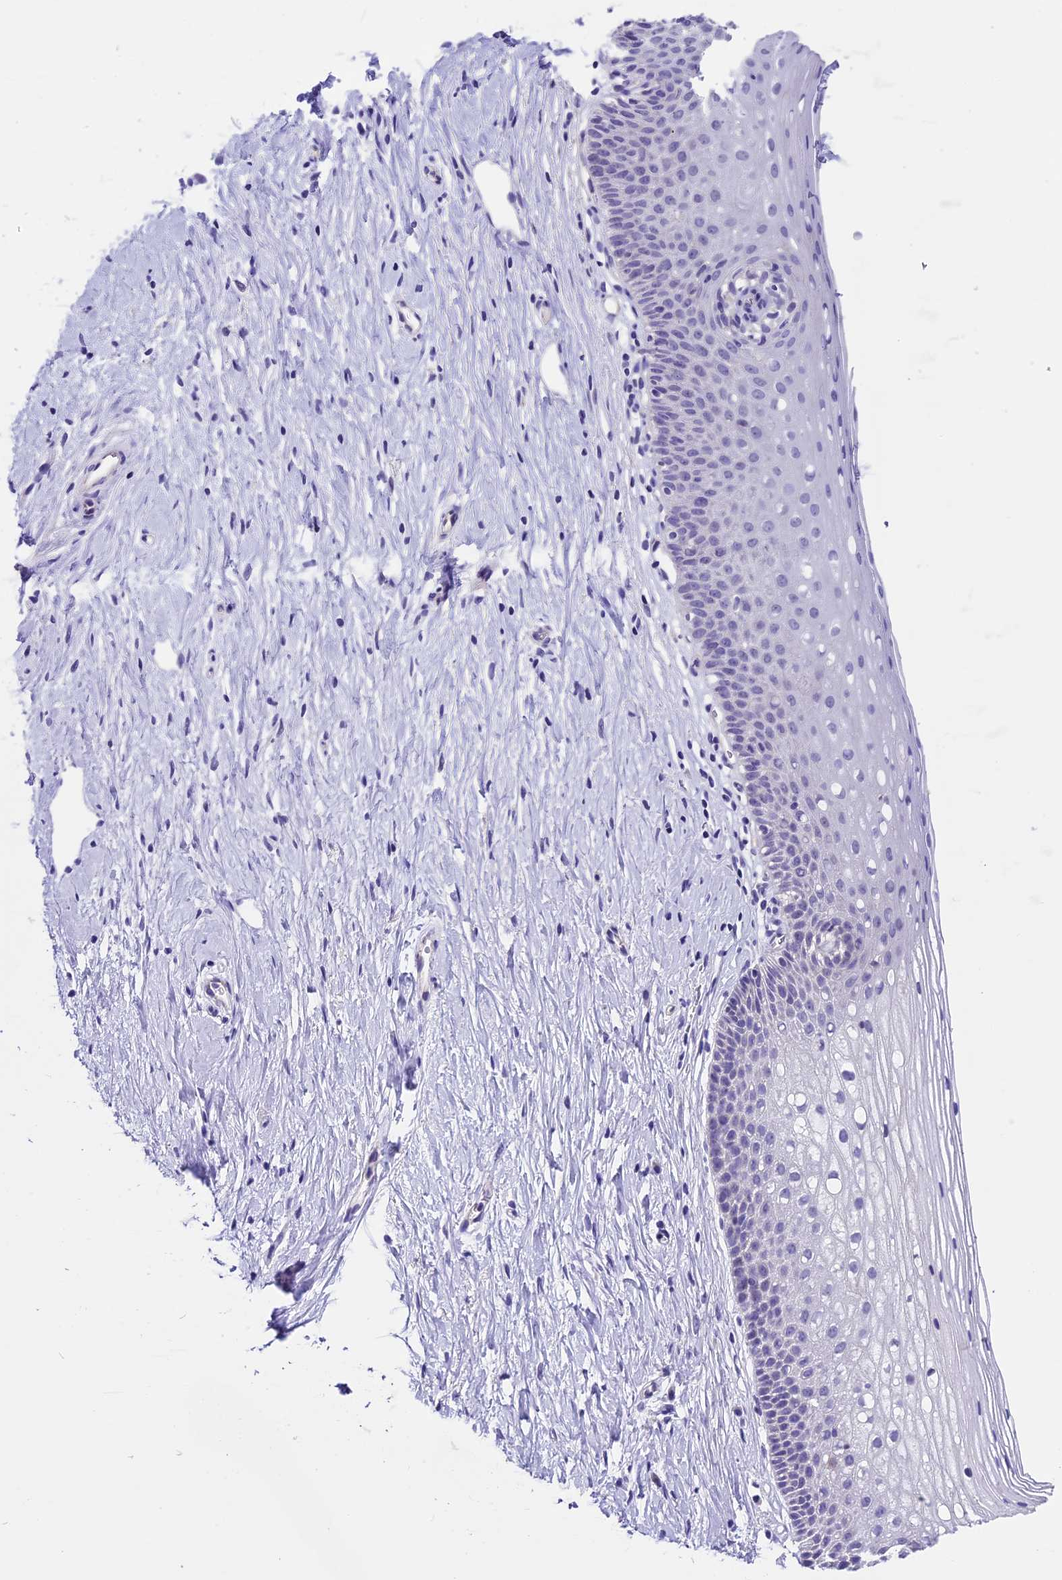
{"staining": {"intensity": "strong", "quantity": ">75%", "location": "cytoplasmic/membranous,nuclear"}, "tissue": "cervix", "cell_type": "Glandular cells", "image_type": "normal", "snomed": [{"axis": "morphology", "description": "Normal tissue, NOS"}, {"axis": "topography", "description": "Cervix"}], "caption": "Cervix stained with immunohistochemistry (IHC) shows strong cytoplasmic/membranous,nuclear positivity in approximately >75% of glandular cells. The protein is stained brown, and the nuclei are stained in blue (DAB IHC with brightfield microscopy, high magnification).", "gene": "PRR15", "patient": {"sex": "female", "age": 36}}